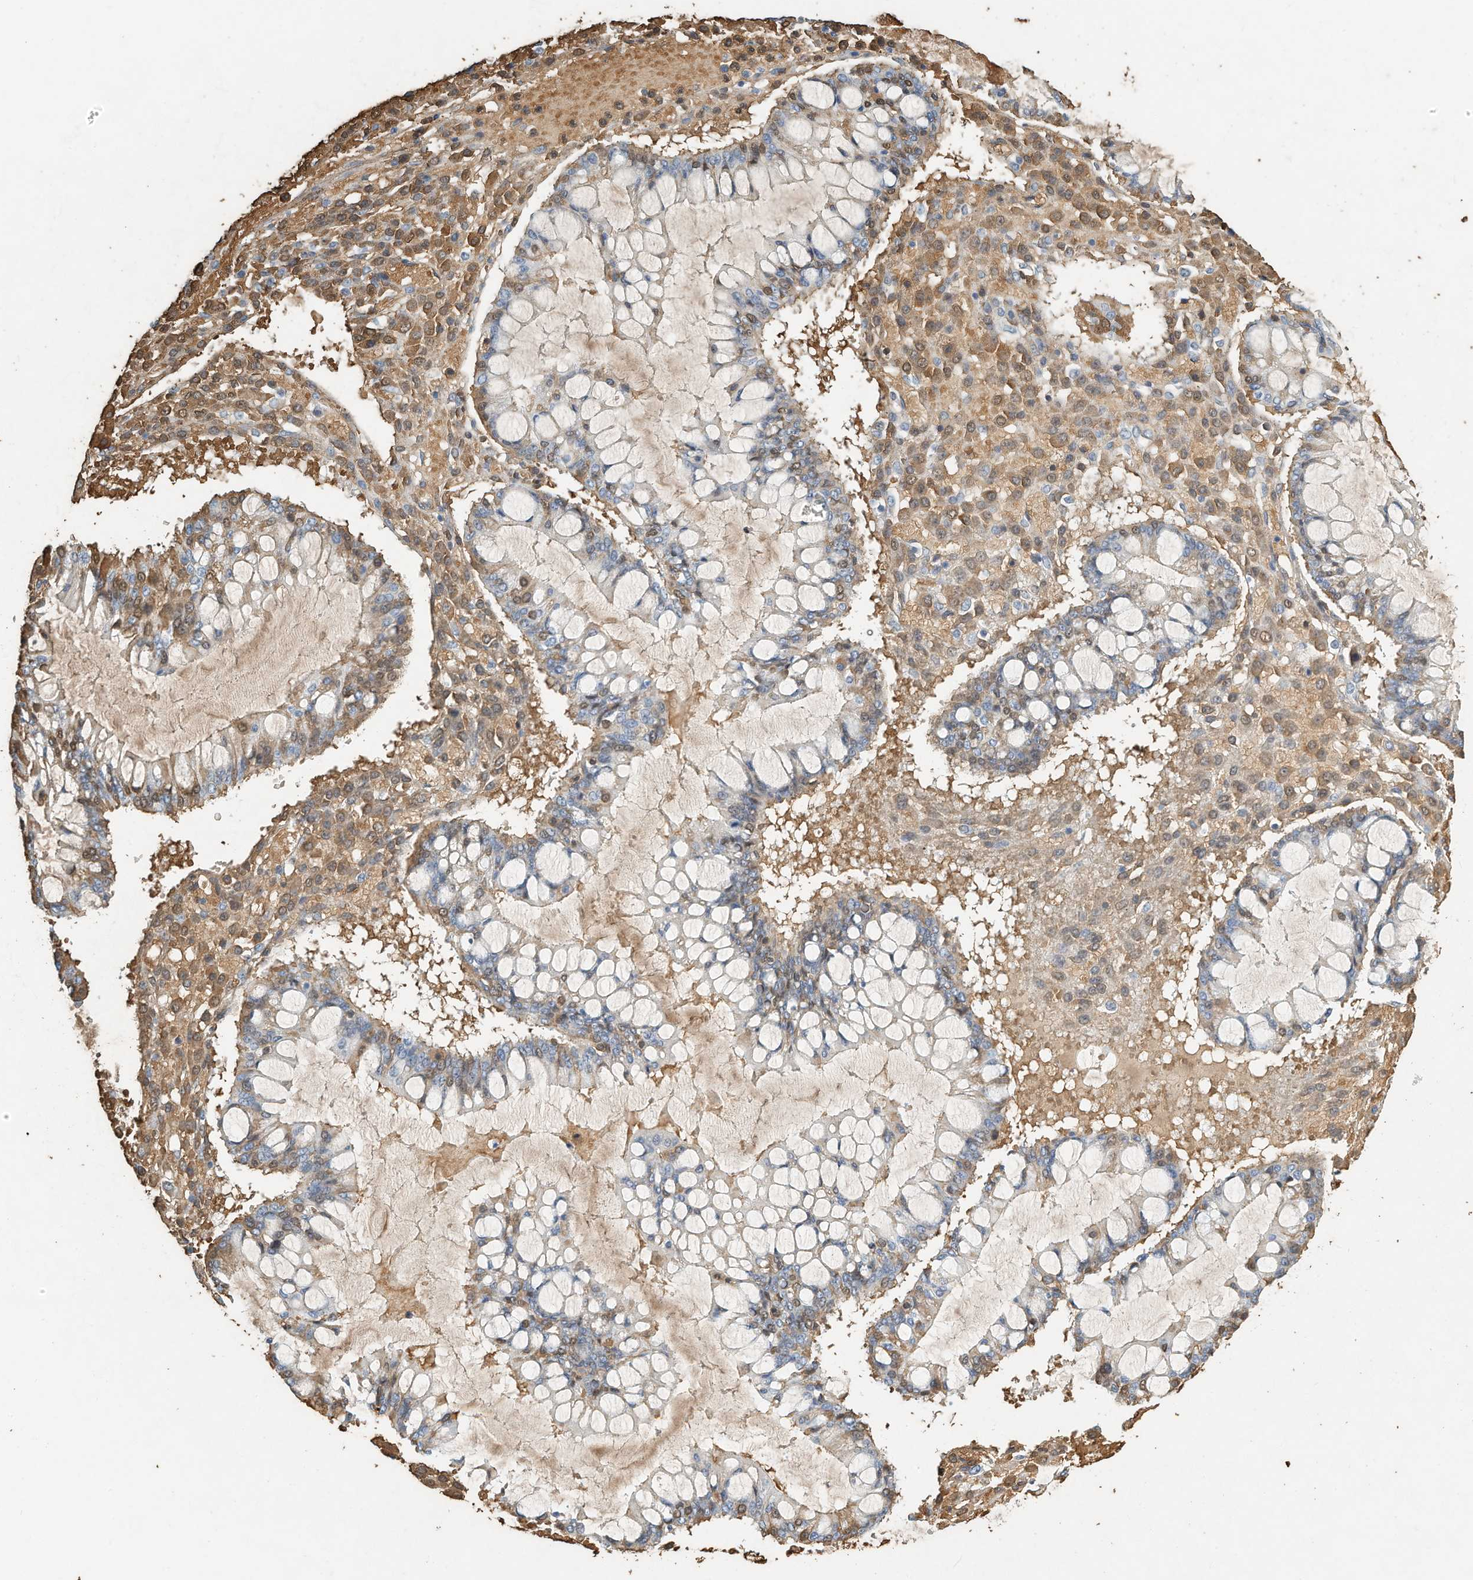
{"staining": {"intensity": "moderate", "quantity": "<25%", "location": "cytoplasmic/membranous"}, "tissue": "ovarian cancer", "cell_type": "Tumor cells", "image_type": "cancer", "snomed": [{"axis": "morphology", "description": "Cystadenocarcinoma, mucinous, NOS"}, {"axis": "topography", "description": "Ovary"}], "caption": "Ovarian cancer stained for a protein (brown) shows moderate cytoplasmic/membranous positive positivity in about <25% of tumor cells.", "gene": "RCAN3", "patient": {"sex": "female", "age": 73}}